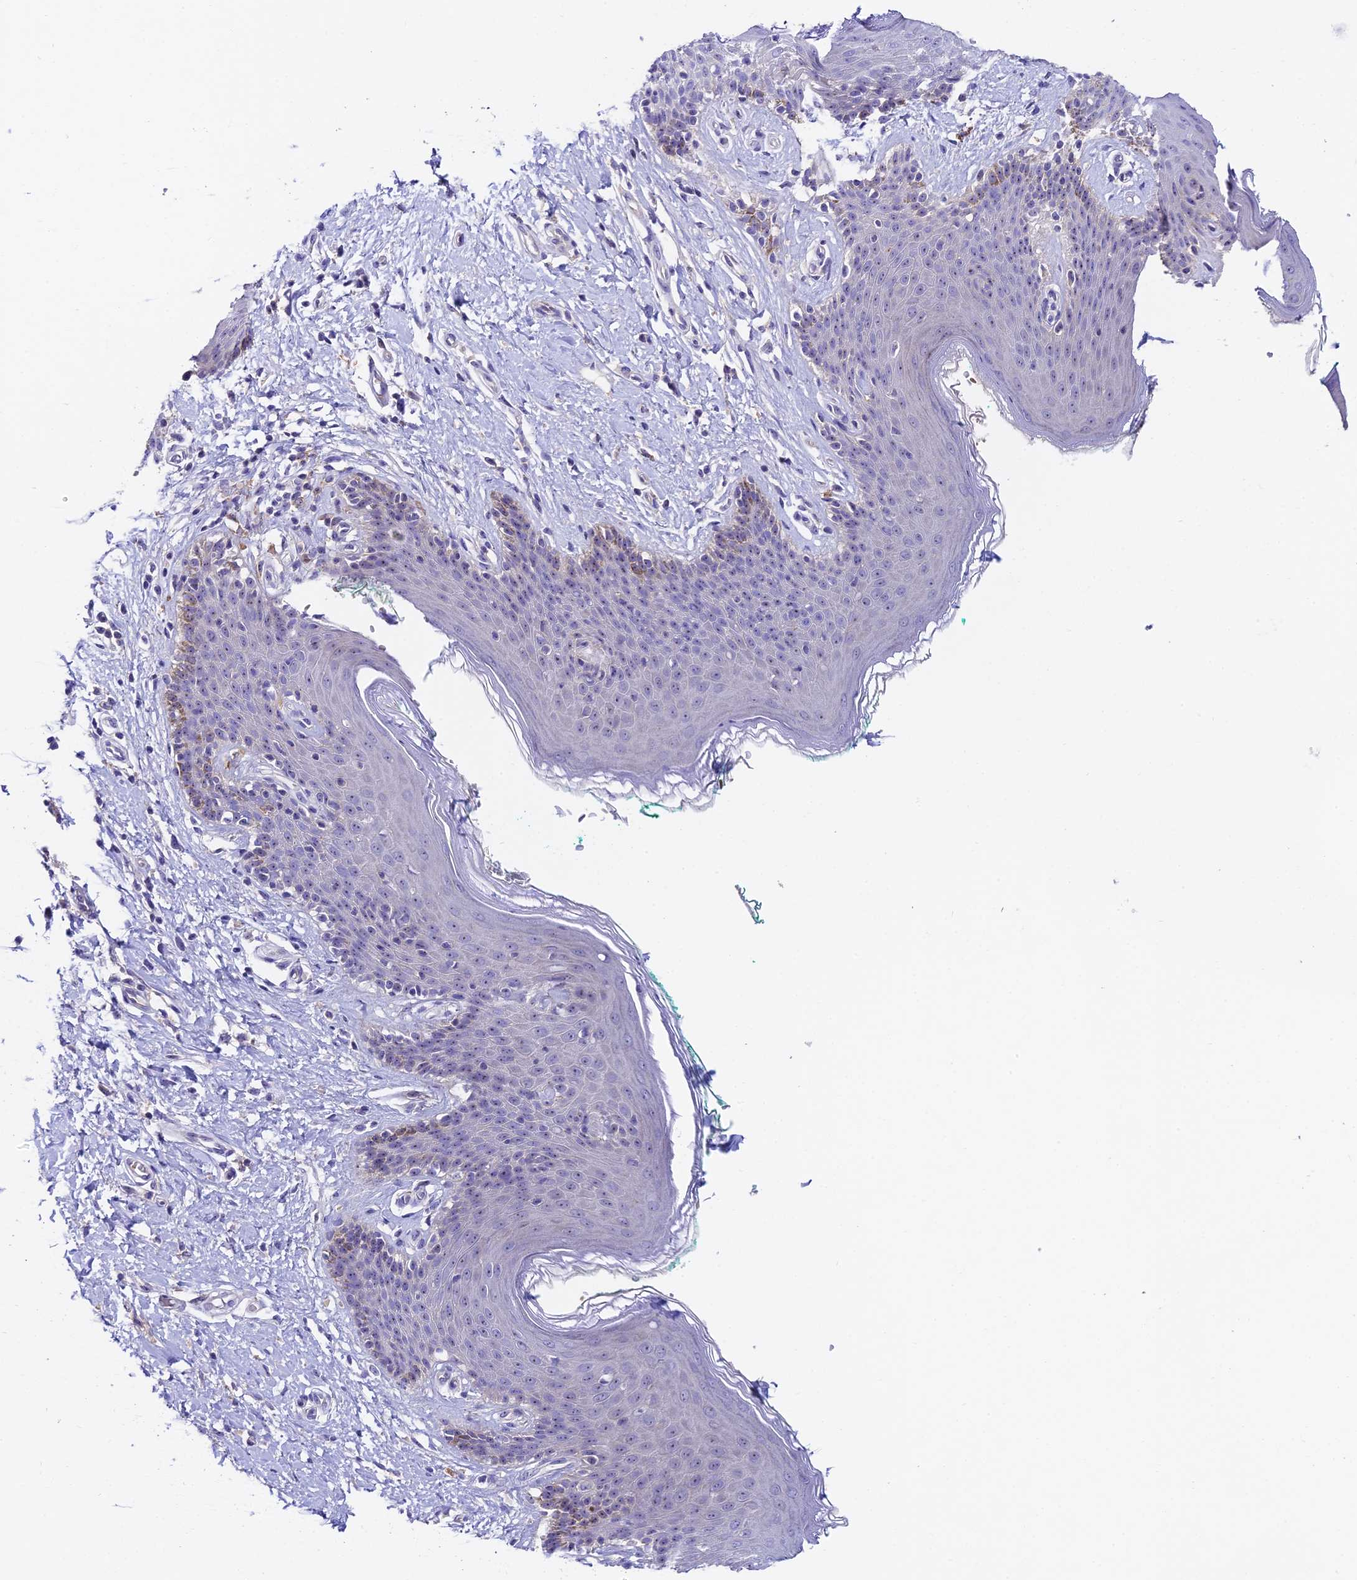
{"staining": {"intensity": "negative", "quantity": "none", "location": "none"}, "tissue": "skin", "cell_type": "Epidermal cells", "image_type": "normal", "snomed": [{"axis": "morphology", "description": "Normal tissue, NOS"}, {"axis": "topography", "description": "Vulva"}], "caption": "A high-resolution image shows immunohistochemistry (IHC) staining of benign skin, which demonstrates no significant staining in epidermal cells.", "gene": "DUSP29", "patient": {"sex": "female", "age": 66}}